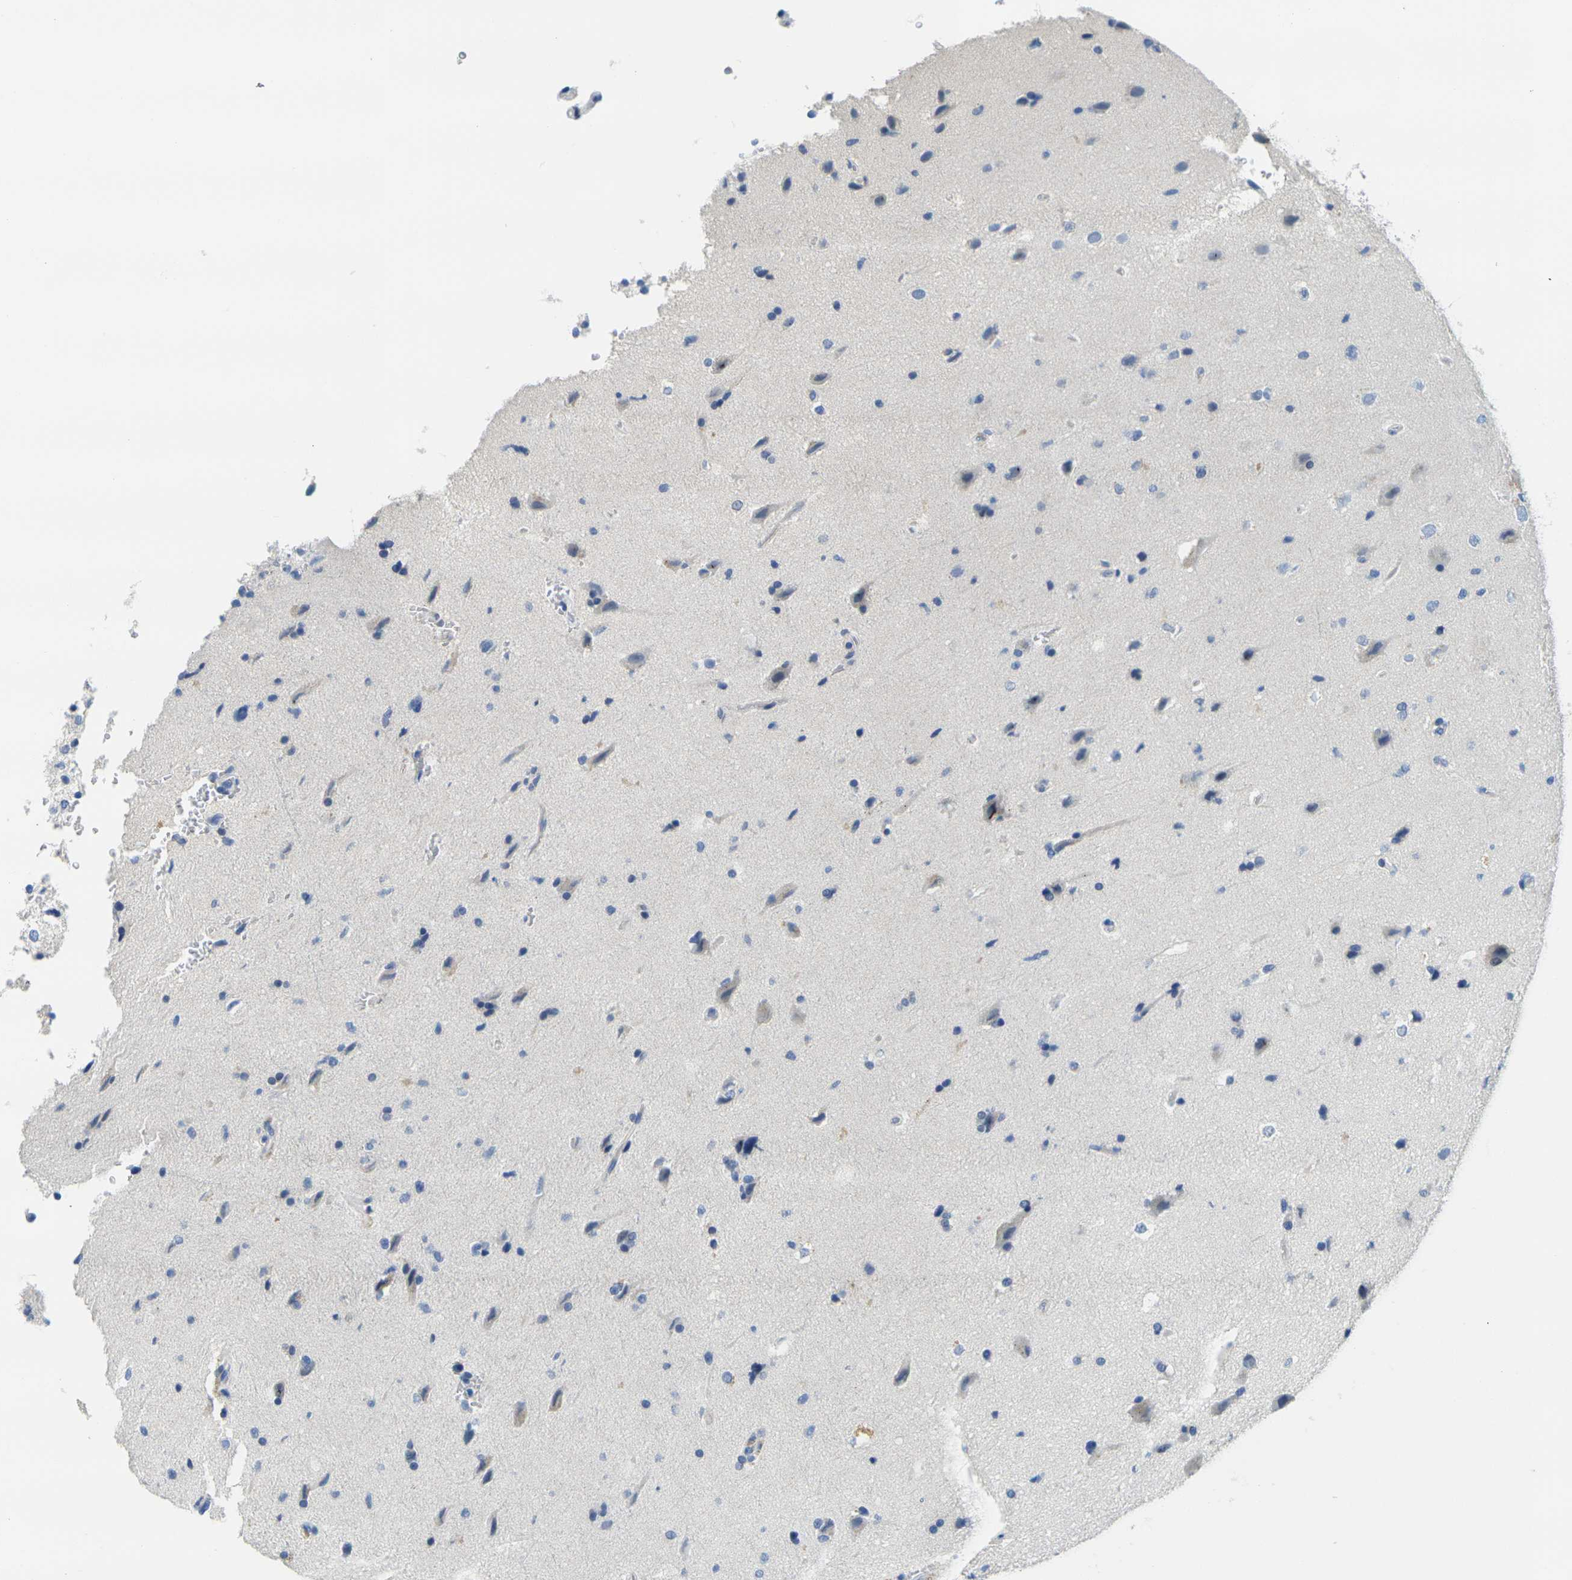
{"staining": {"intensity": "negative", "quantity": "none", "location": "none"}, "tissue": "glioma", "cell_type": "Tumor cells", "image_type": "cancer", "snomed": [{"axis": "morphology", "description": "Glioma, malignant, Low grade"}, {"axis": "topography", "description": "Brain"}], "caption": "Immunohistochemistry (IHC) micrograph of neoplastic tissue: human glioma stained with DAB shows no significant protein staining in tumor cells. (DAB IHC with hematoxylin counter stain).", "gene": "FAM3D", "patient": {"sex": "female", "age": 37}}